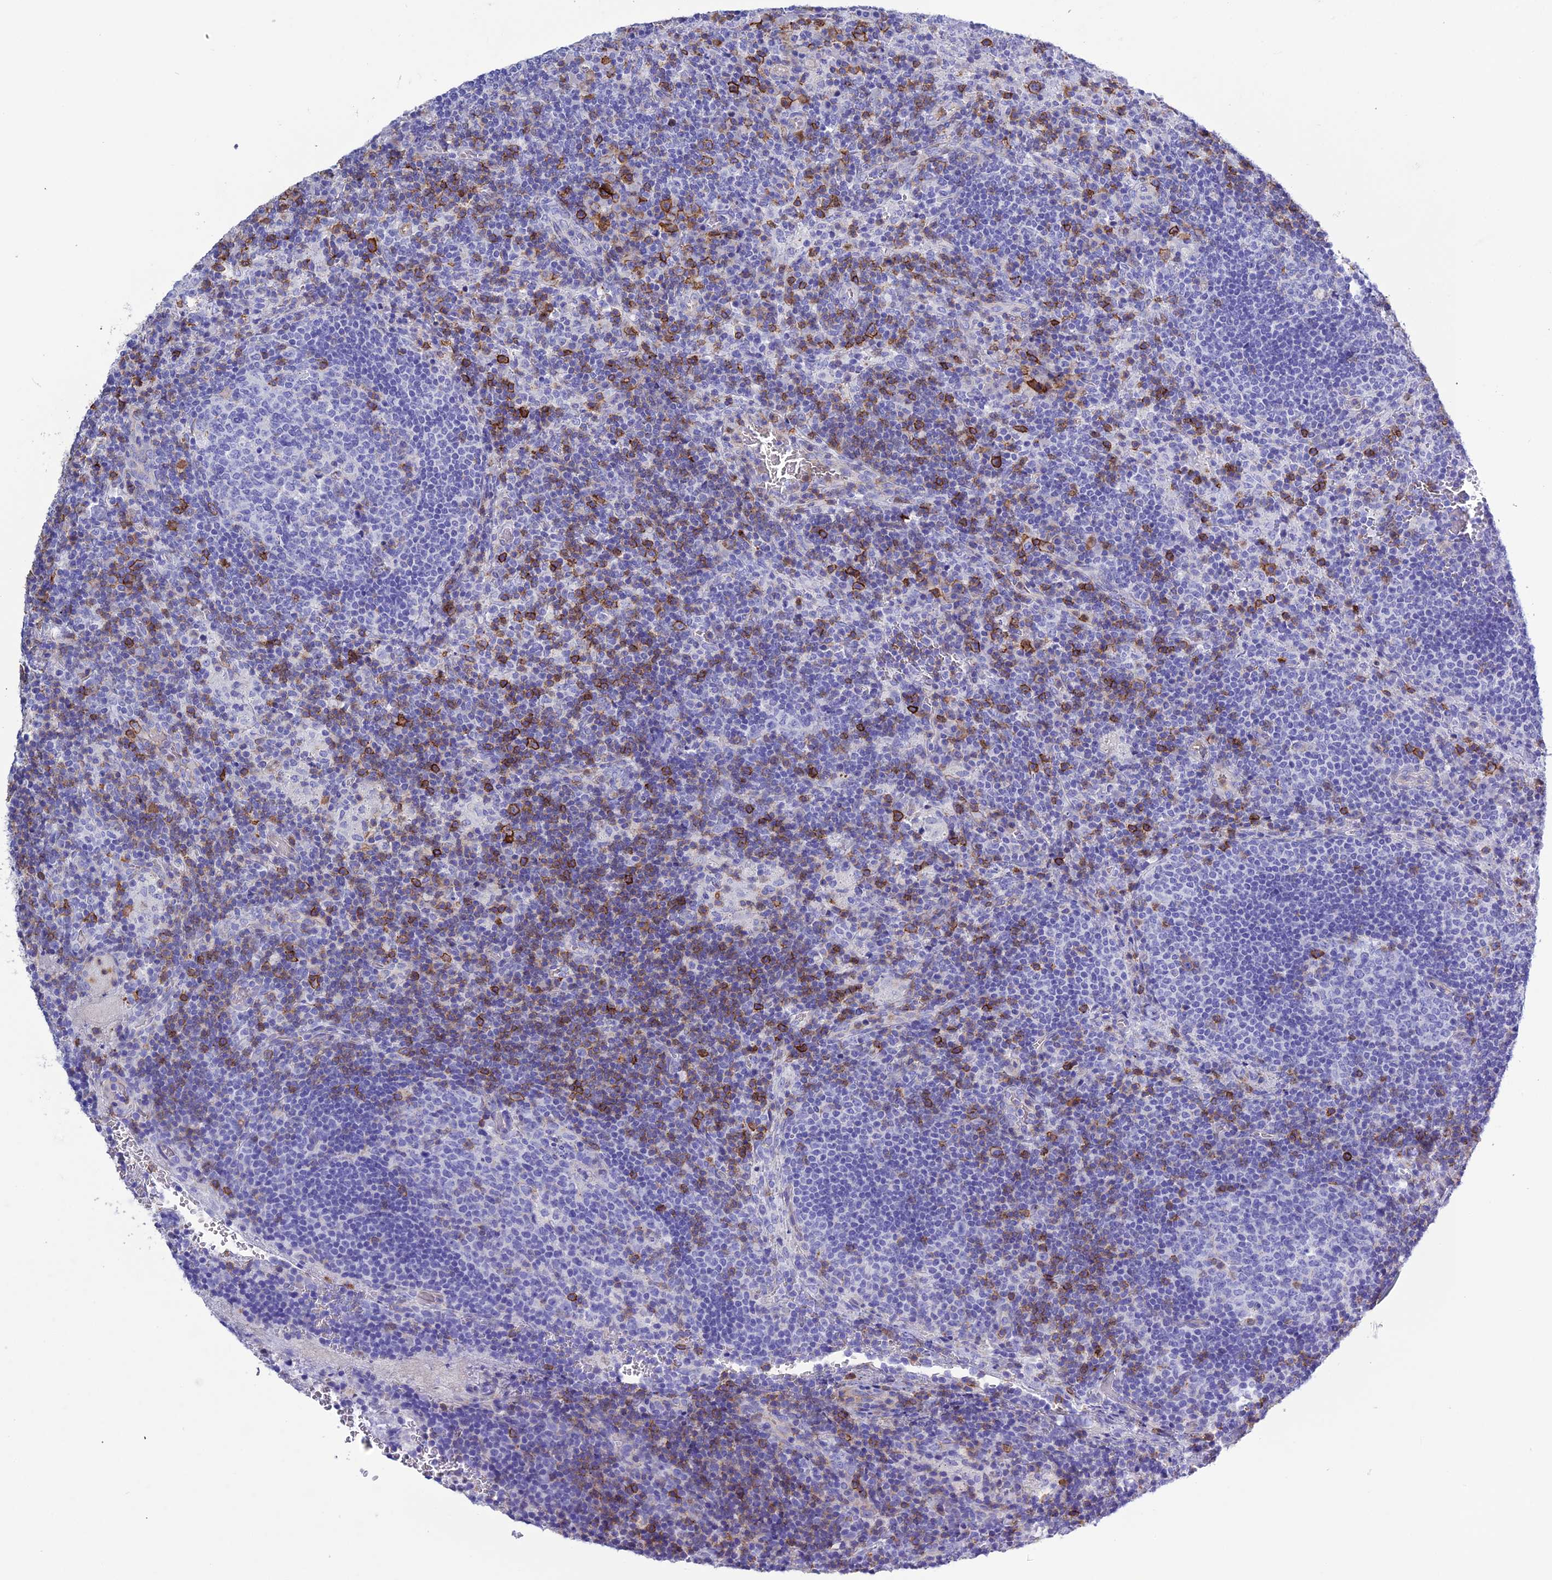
{"staining": {"intensity": "negative", "quantity": "none", "location": "none"}, "tissue": "lymph node", "cell_type": "Germinal center cells", "image_type": "normal", "snomed": [{"axis": "morphology", "description": "Normal tissue, NOS"}, {"axis": "topography", "description": "Lymph node"}], "caption": "This is a histopathology image of immunohistochemistry staining of unremarkable lymph node, which shows no staining in germinal center cells. The staining is performed using DAB brown chromogen with nuclei counter-stained in using hematoxylin.", "gene": "OR1Q1", "patient": {"sex": "male", "age": 58}}